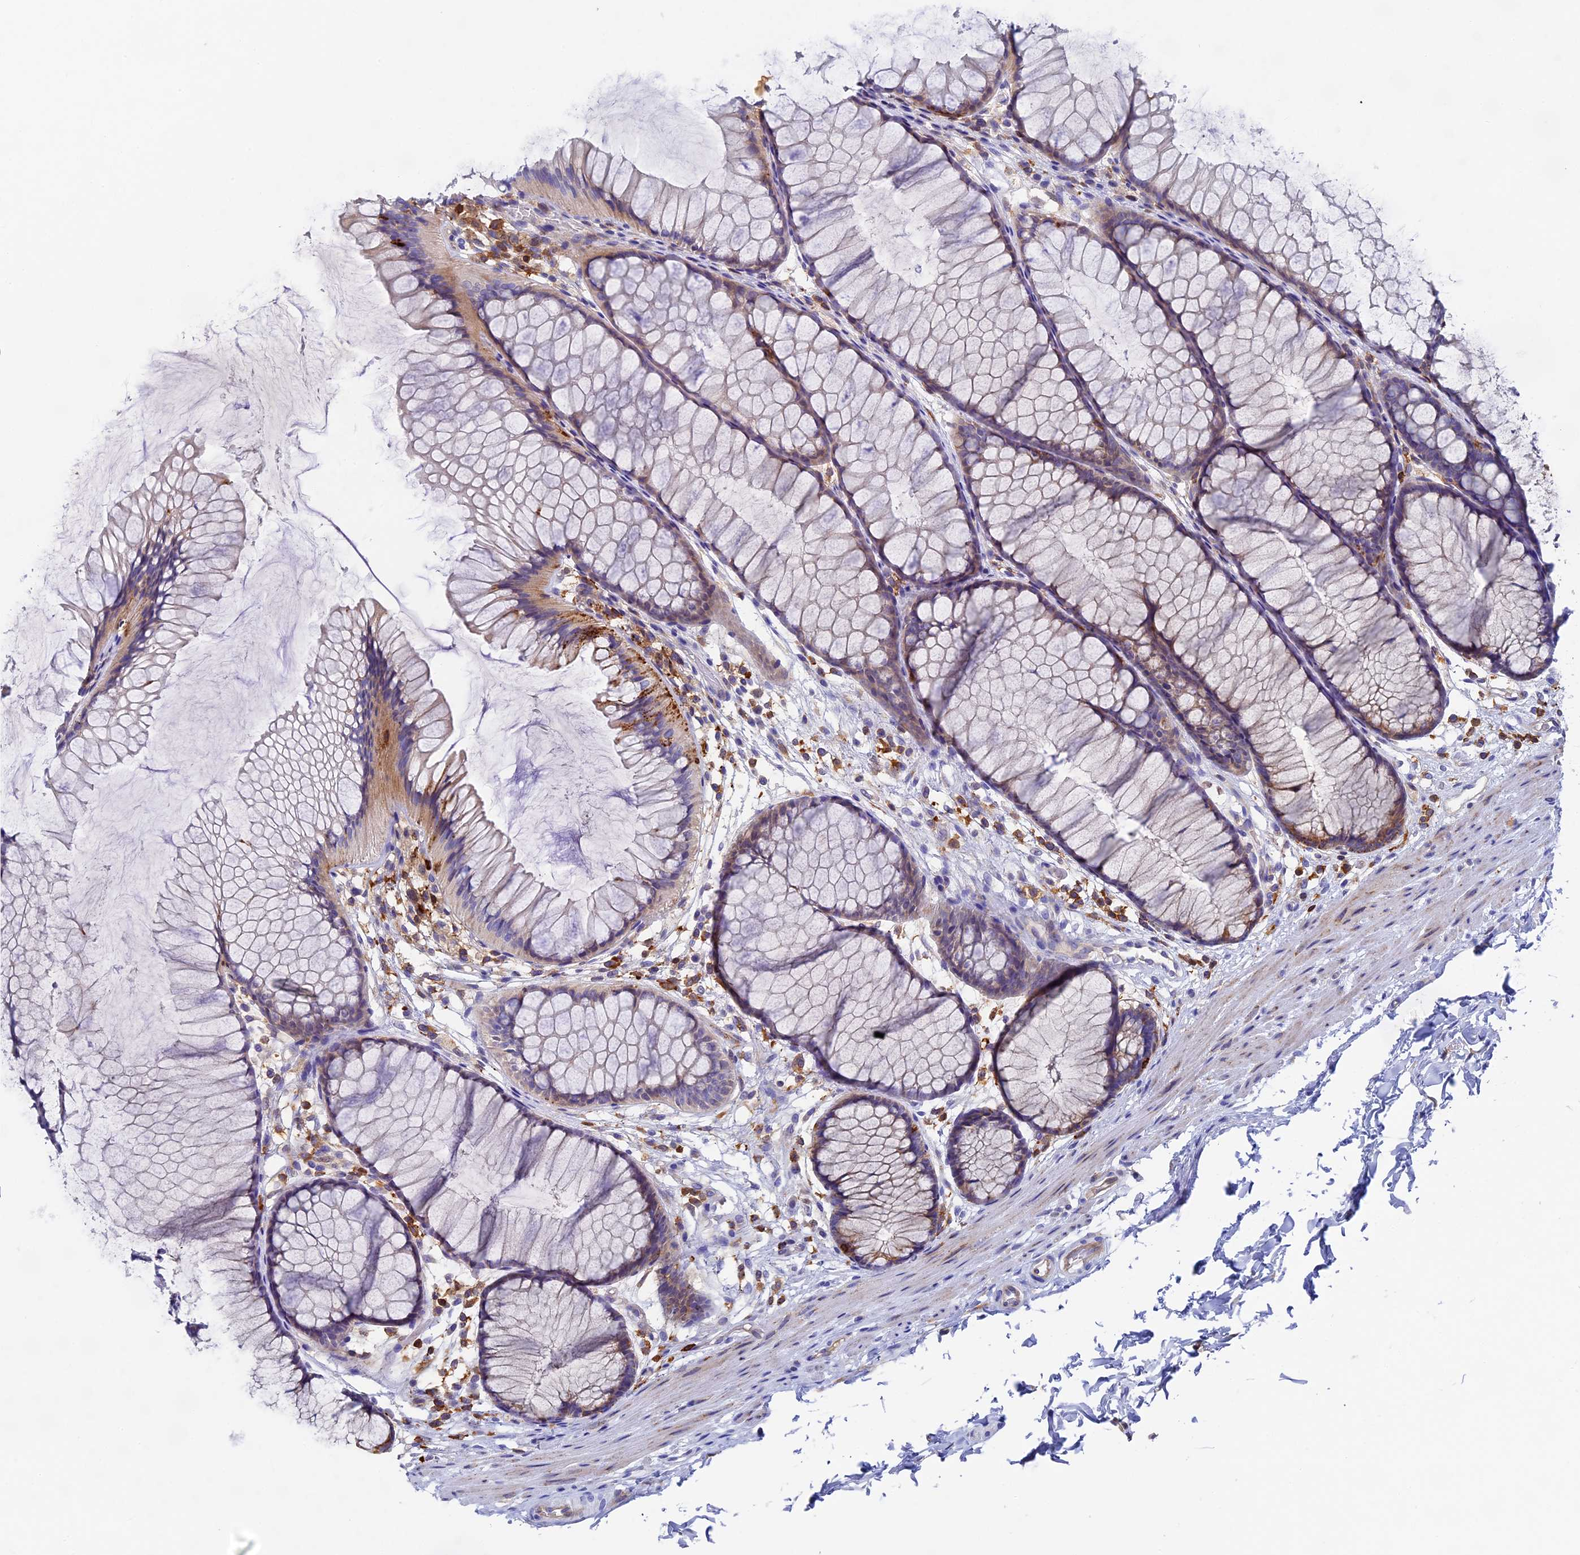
{"staining": {"intensity": "weak", "quantity": "<25%", "location": "cytoplasmic/membranous"}, "tissue": "colon", "cell_type": "Endothelial cells", "image_type": "normal", "snomed": [{"axis": "morphology", "description": "Normal tissue, NOS"}, {"axis": "topography", "description": "Colon"}], "caption": "Protein analysis of normal colon shows no significant positivity in endothelial cells. Nuclei are stained in blue.", "gene": "ADAT1", "patient": {"sex": "female", "age": 82}}